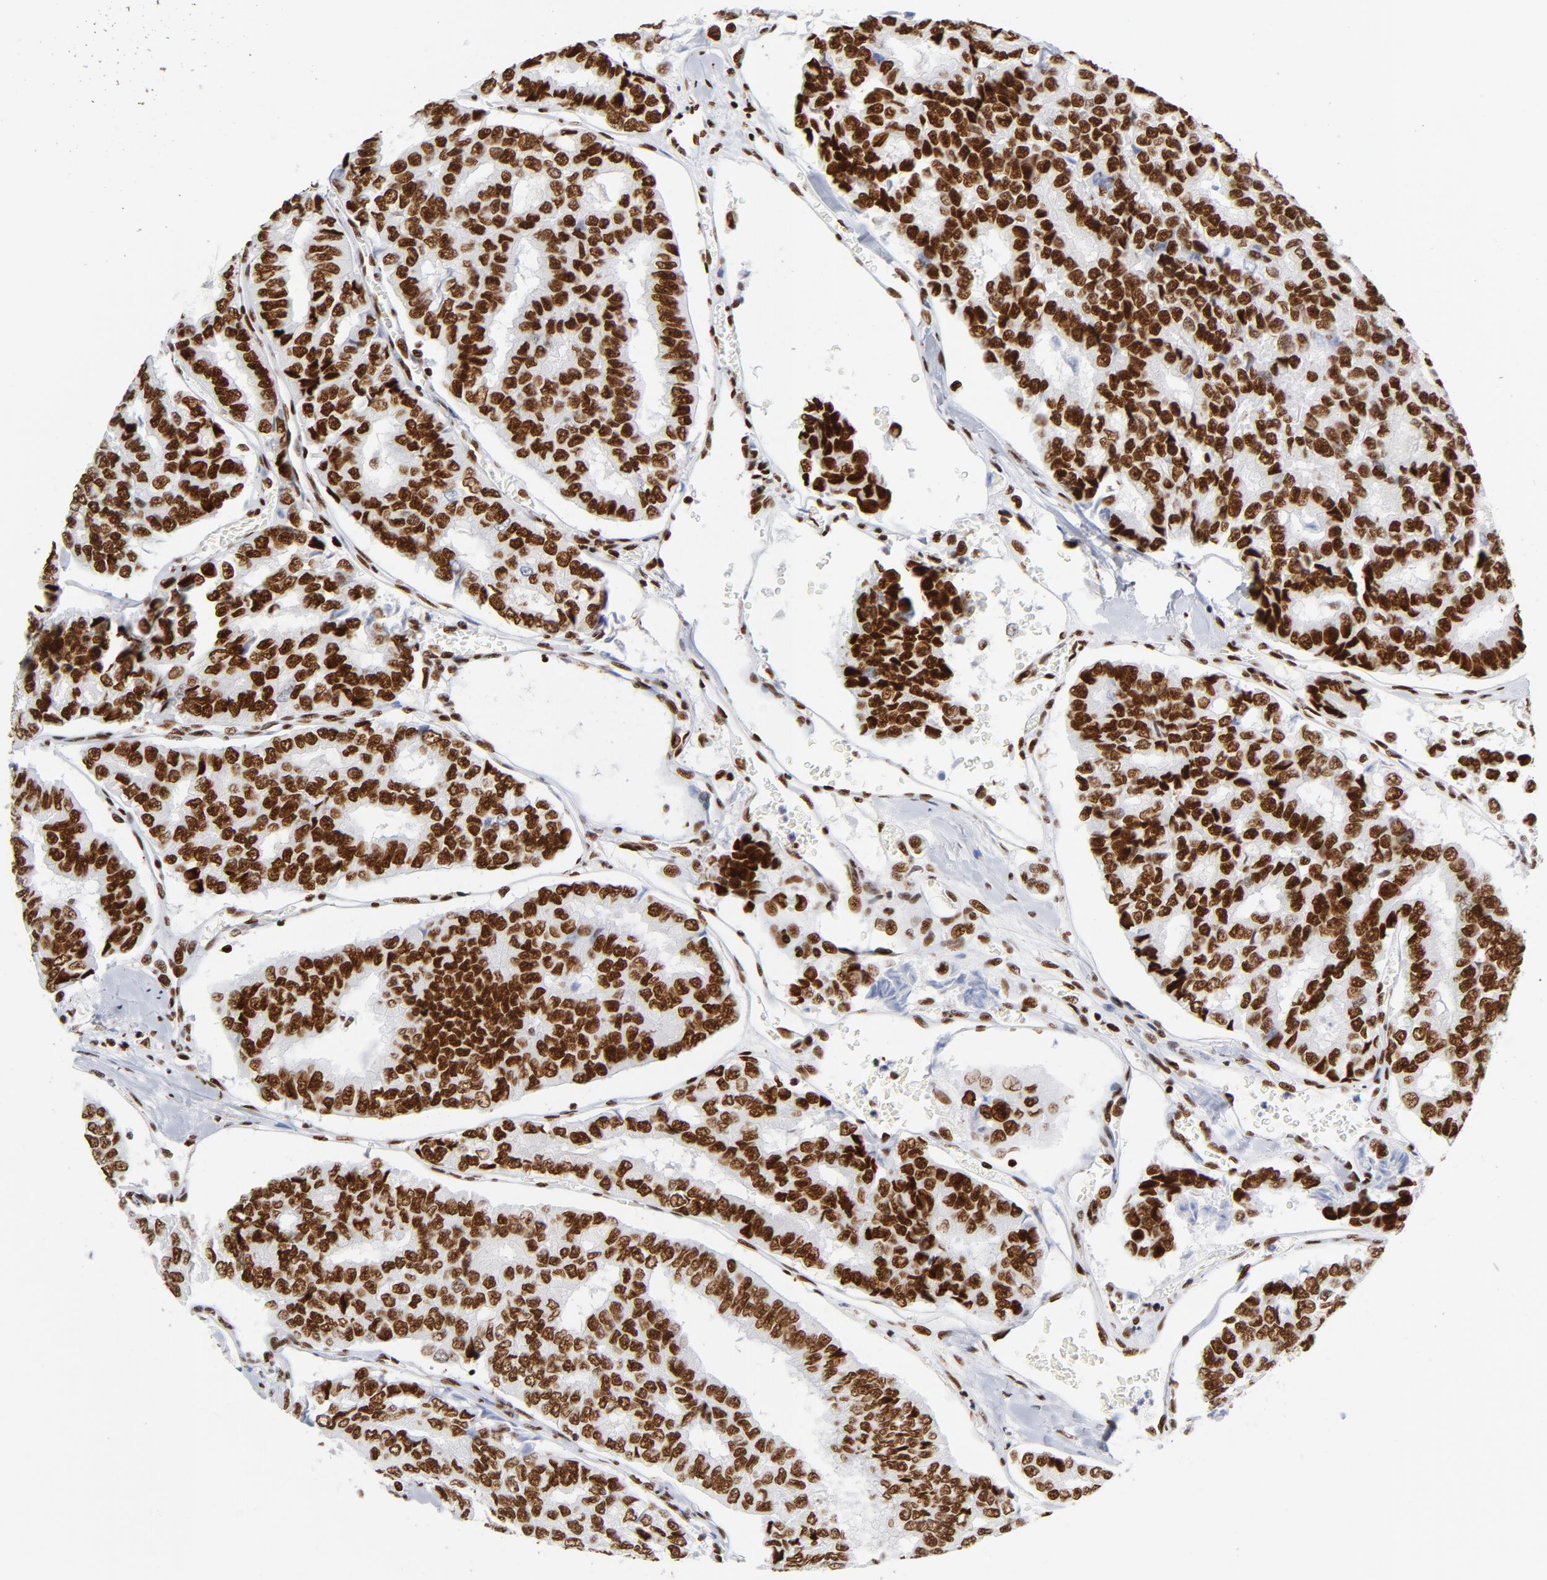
{"staining": {"intensity": "strong", "quantity": ">75%", "location": "nuclear"}, "tissue": "thyroid cancer", "cell_type": "Tumor cells", "image_type": "cancer", "snomed": [{"axis": "morphology", "description": "Papillary adenocarcinoma, NOS"}, {"axis": "topography", "description": "Thyroid gland"}], "caption": "Protein staining reveals strong nuclear positivity in about >75% of tumor cells in thyroid papillary adenocarcinoma.", "gene": "XRCC5", "patient": {"sex": "female", "age": 35}}